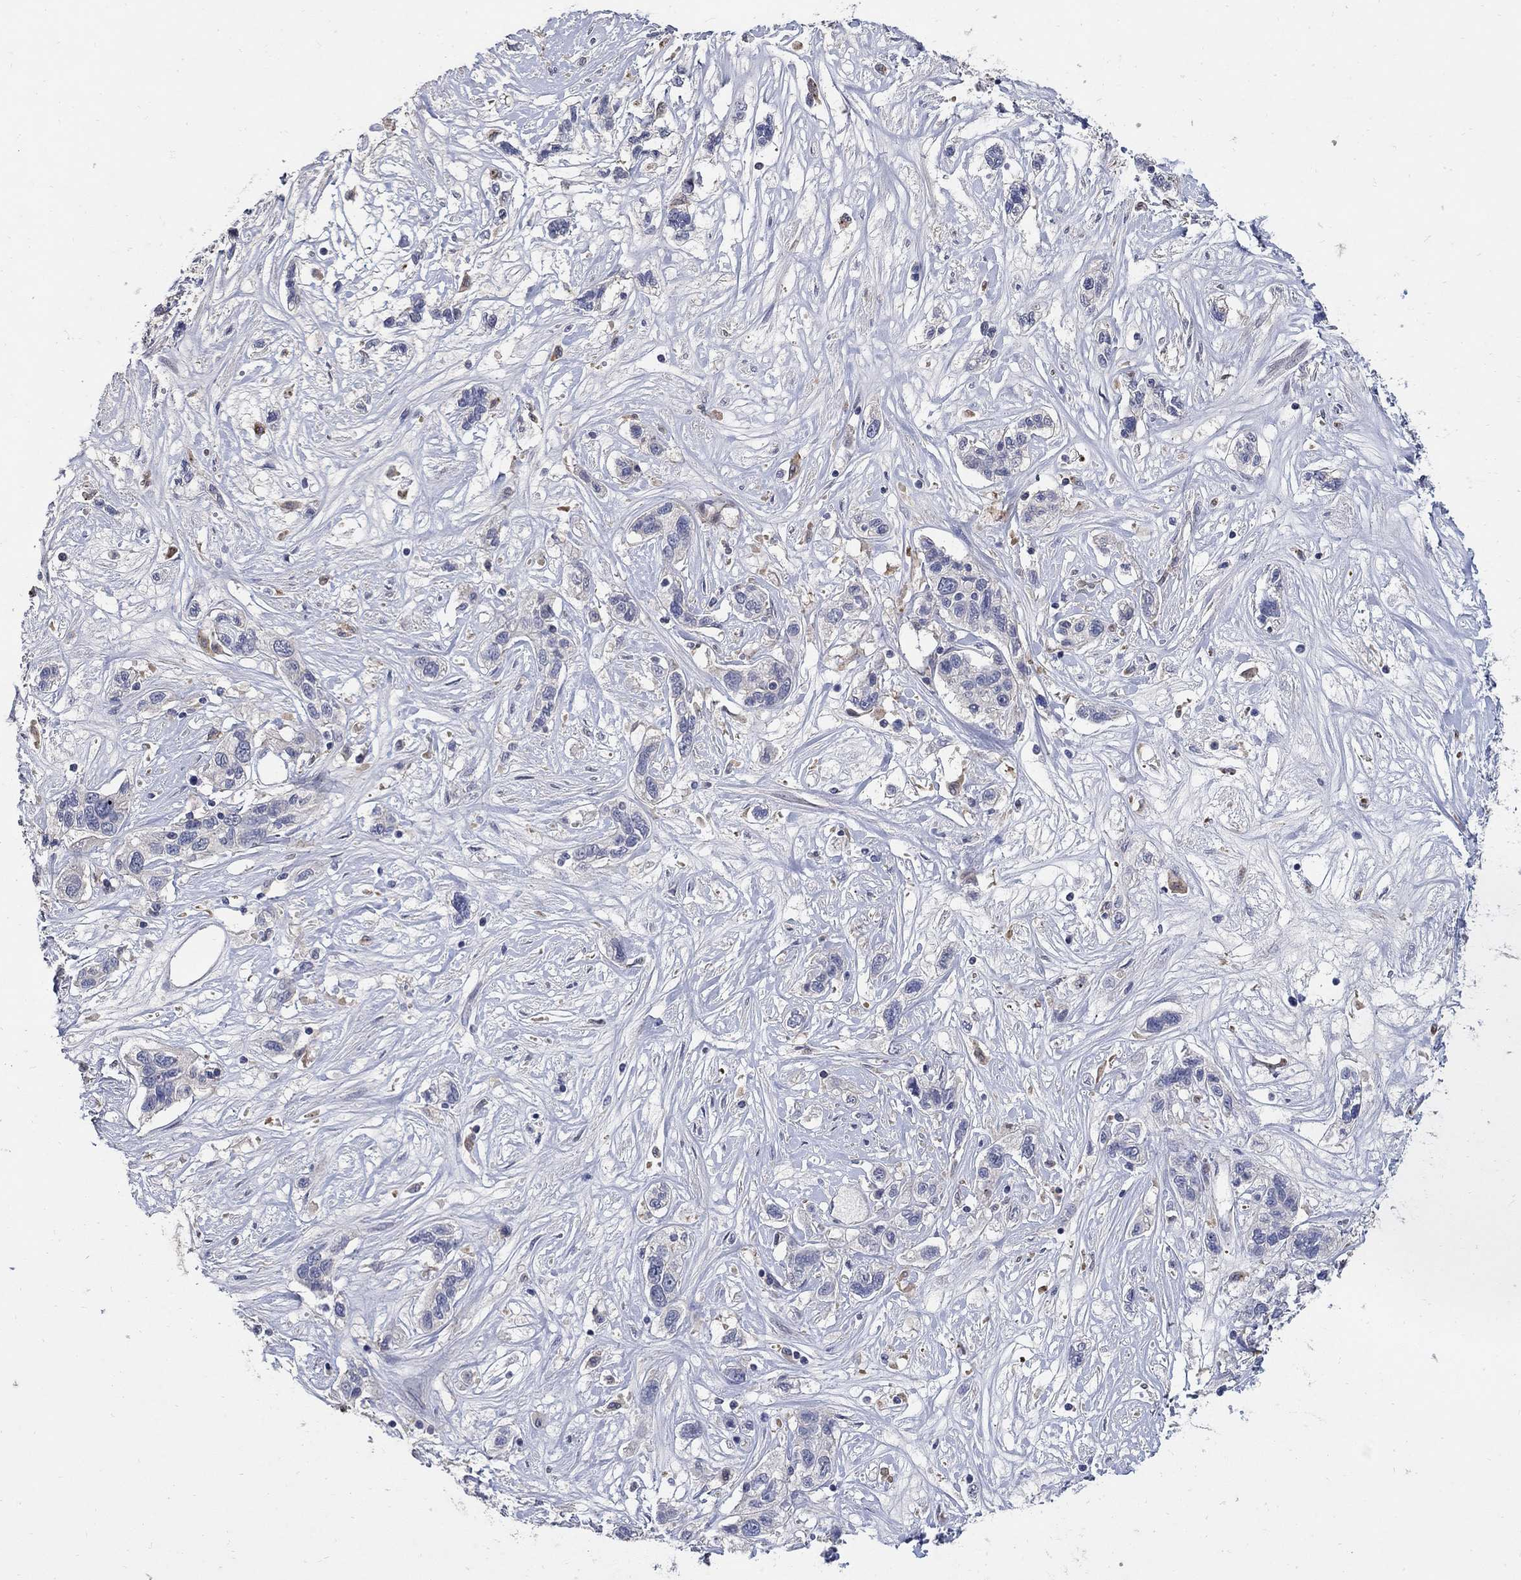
{"staining": {"intensity": "negative", "quantity": "none", "location": "none"}, "tissue": "liver cancer", "cell_type": "Tumor cells", "image_type": "cancer", "snomed": [{"axis": "morphology", "description": "Adenocarcinoma, NOS"}, {"axis": "morphology", "description": "Cholangiocarcinoma"}, {"axis": "topography", "description": "Liver"}], "caption": "Tumor cells are negative for protein expression in human liver cancer (cholangiocarcinoma).", "gene": "CETN1", "patient": {"sex": "male", "age": 64}}